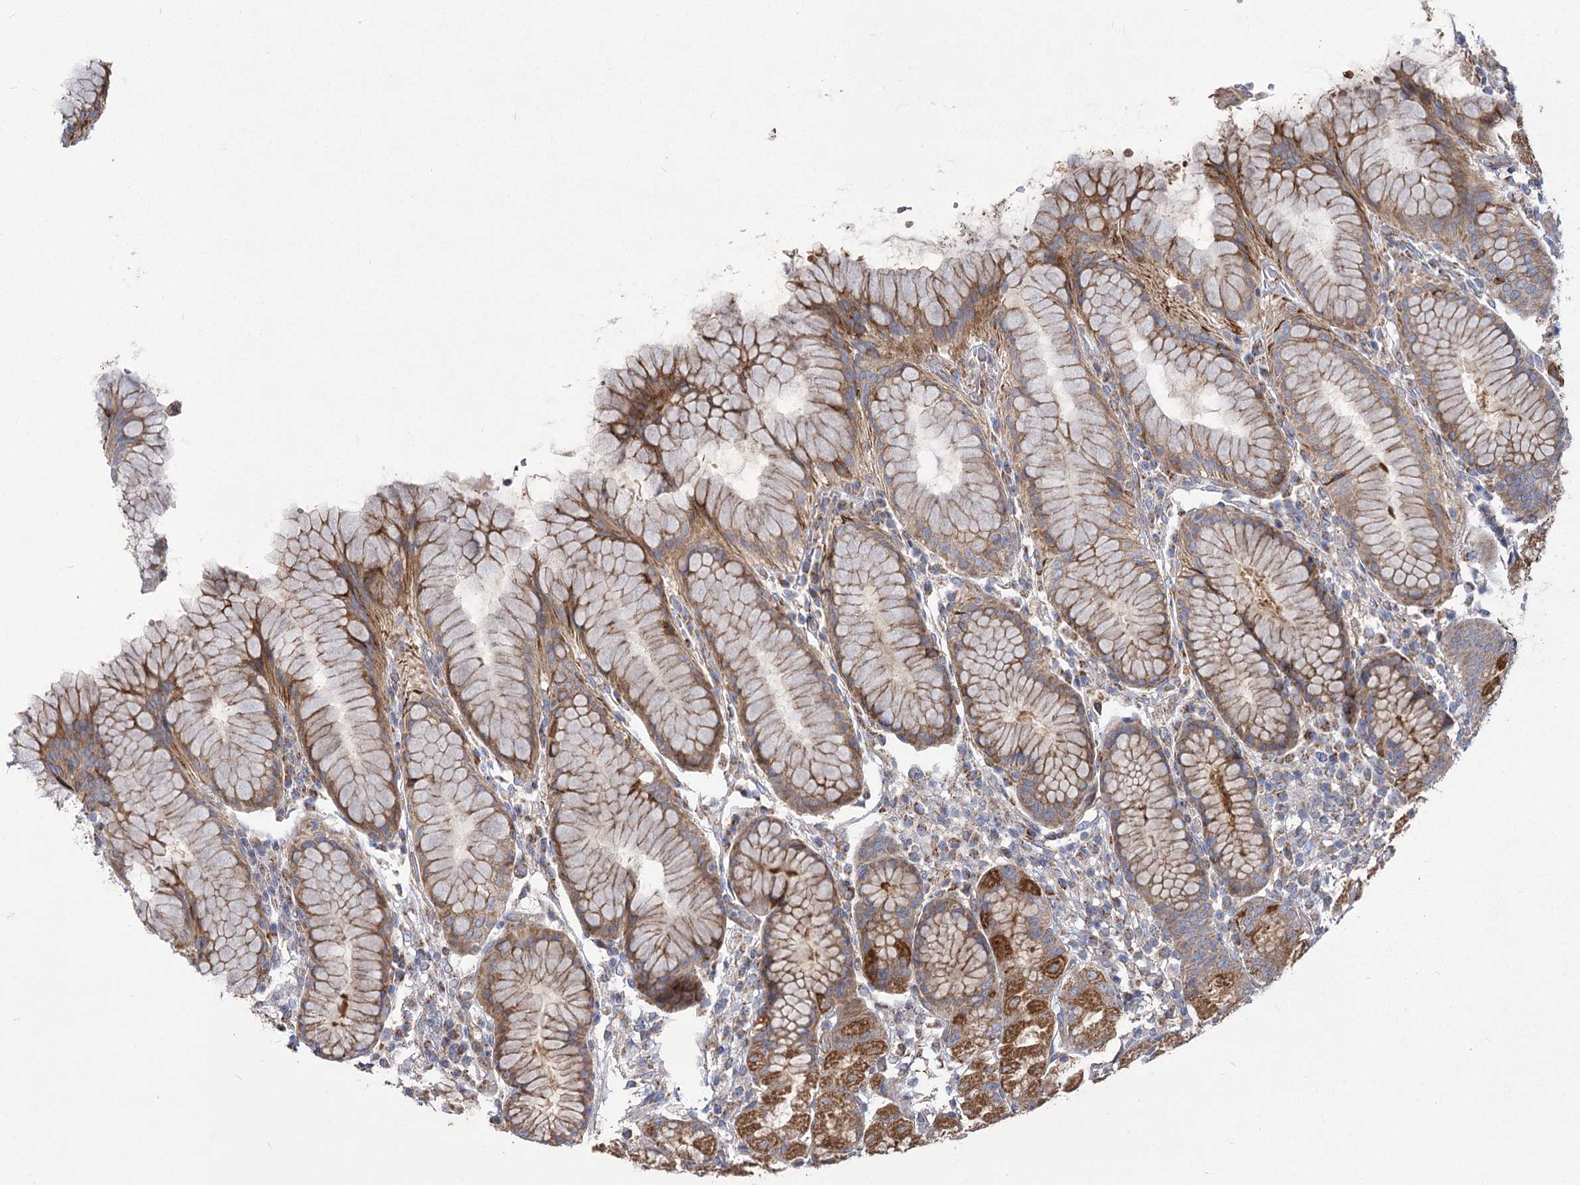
{"staining": {"intensity": "moderate", "quantity": ">75%", "location": "cytoplasmic/membranous"}, "tissue": "stomach", "cell_type": "Glandular cells", "image_type": "normal", "snomed": [{"axis": "morphology", "description": "Normal tissue, NOS"}, {"axis": "topography", "description": "Stomach, lower"}], "caption": "A brown stain labels moderate cytoplasmic/membranous positivity of a protein in glandular cells of benign stomach. (DAB (3,3'-diaminobenzidine) = brown stain, brightfield microscopy at high magnification).", "gene": "RMDN2", "patient": {"sex": "female", "age": 56}}